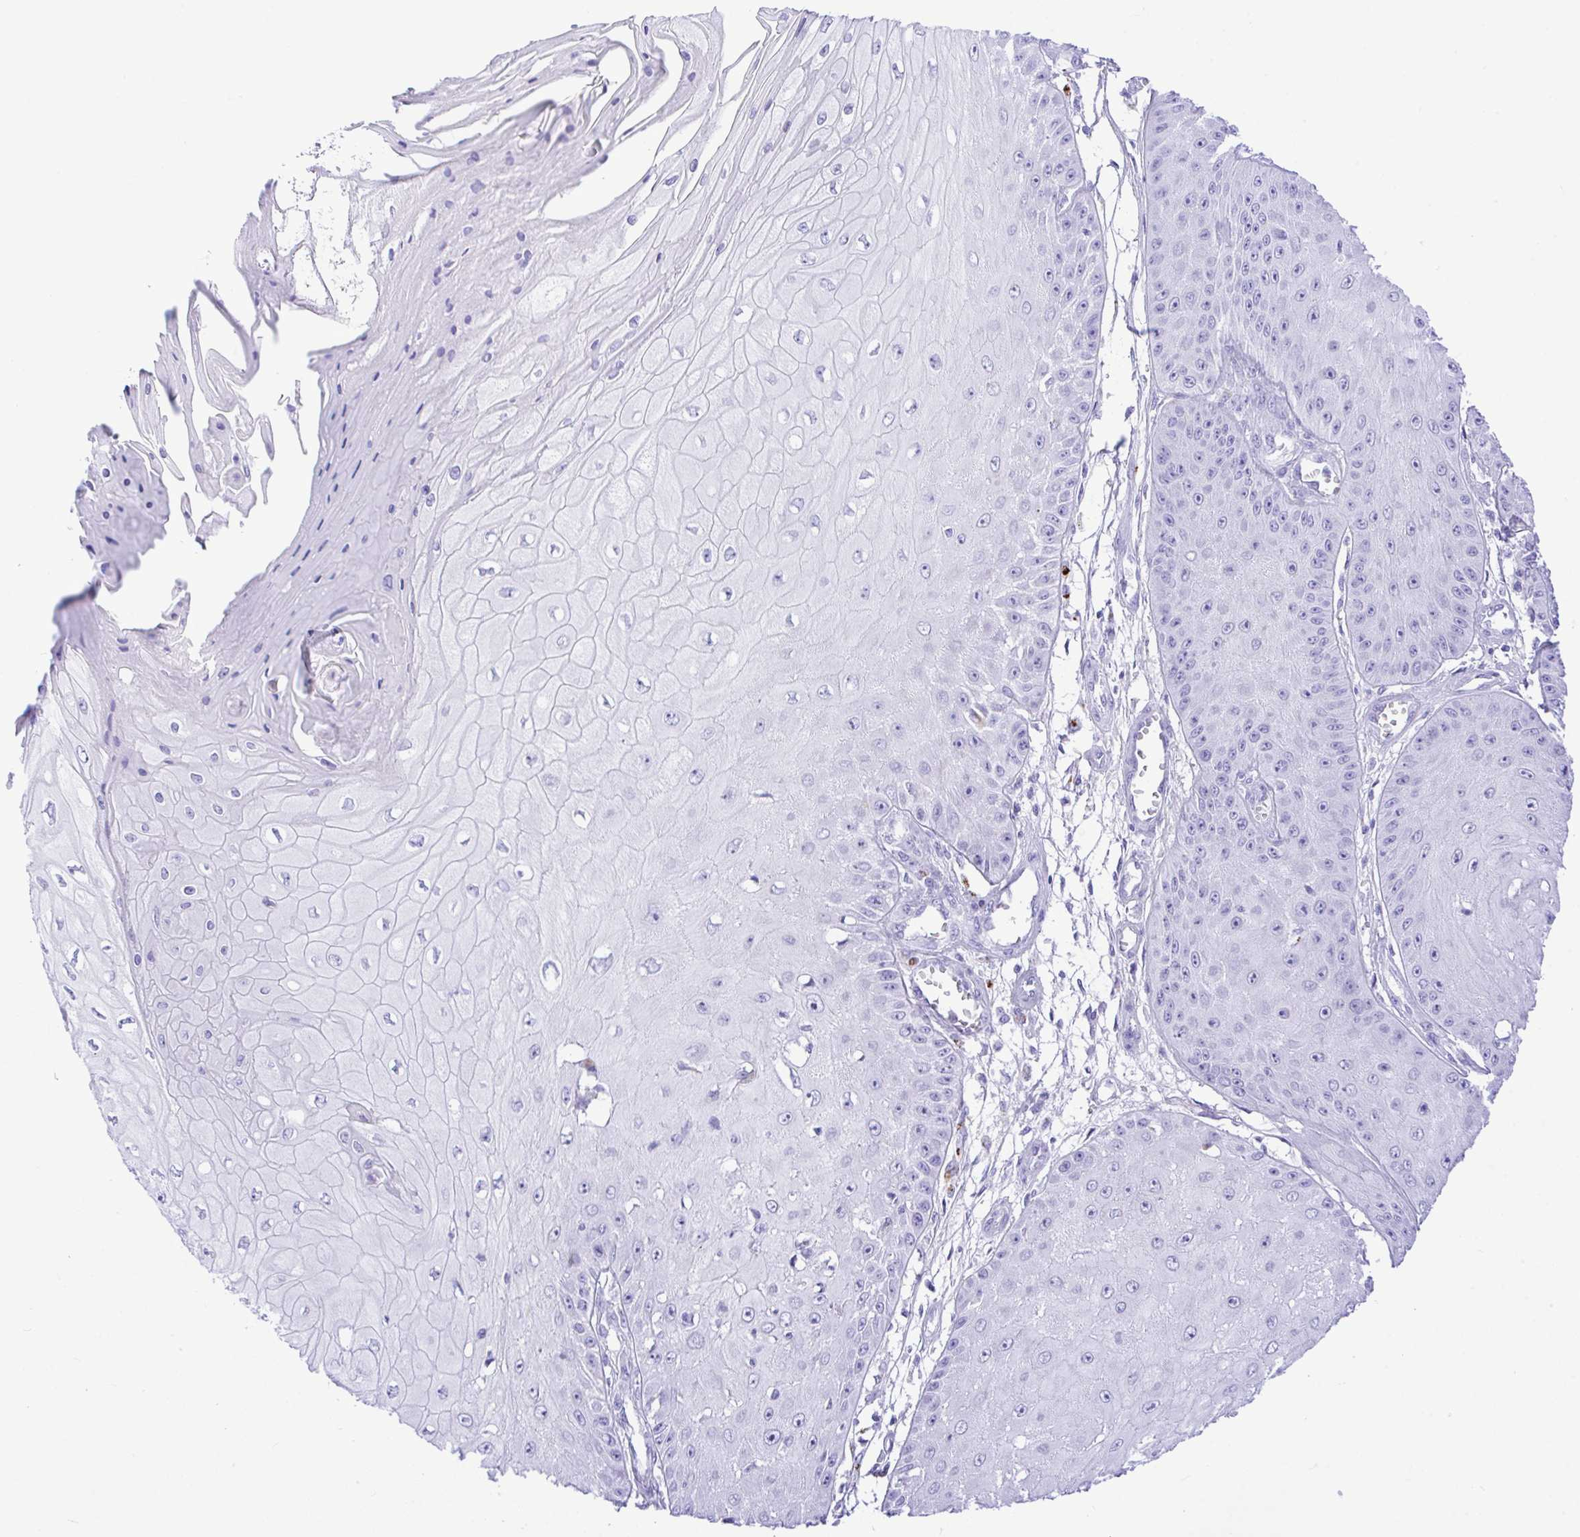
{"staining": {"intensity": "negative", "quantity": "none", "location": "none"}, "tissue": "skin cancer", "cell_type": "Tumor cells", "image_type": "cancer", "snomed": [{"axis": "morphology", "description": "Squamous cell carcinoma, NOS"}, {"axis": "topography", "description": "Skin"}], "caption": "Immunohistochemistry (IHC) of skin squamous cell carcinoma reveals no expression in tumor cells.", "gene": "SELENOV", "patient": {"sex": "male", "age": 70}}